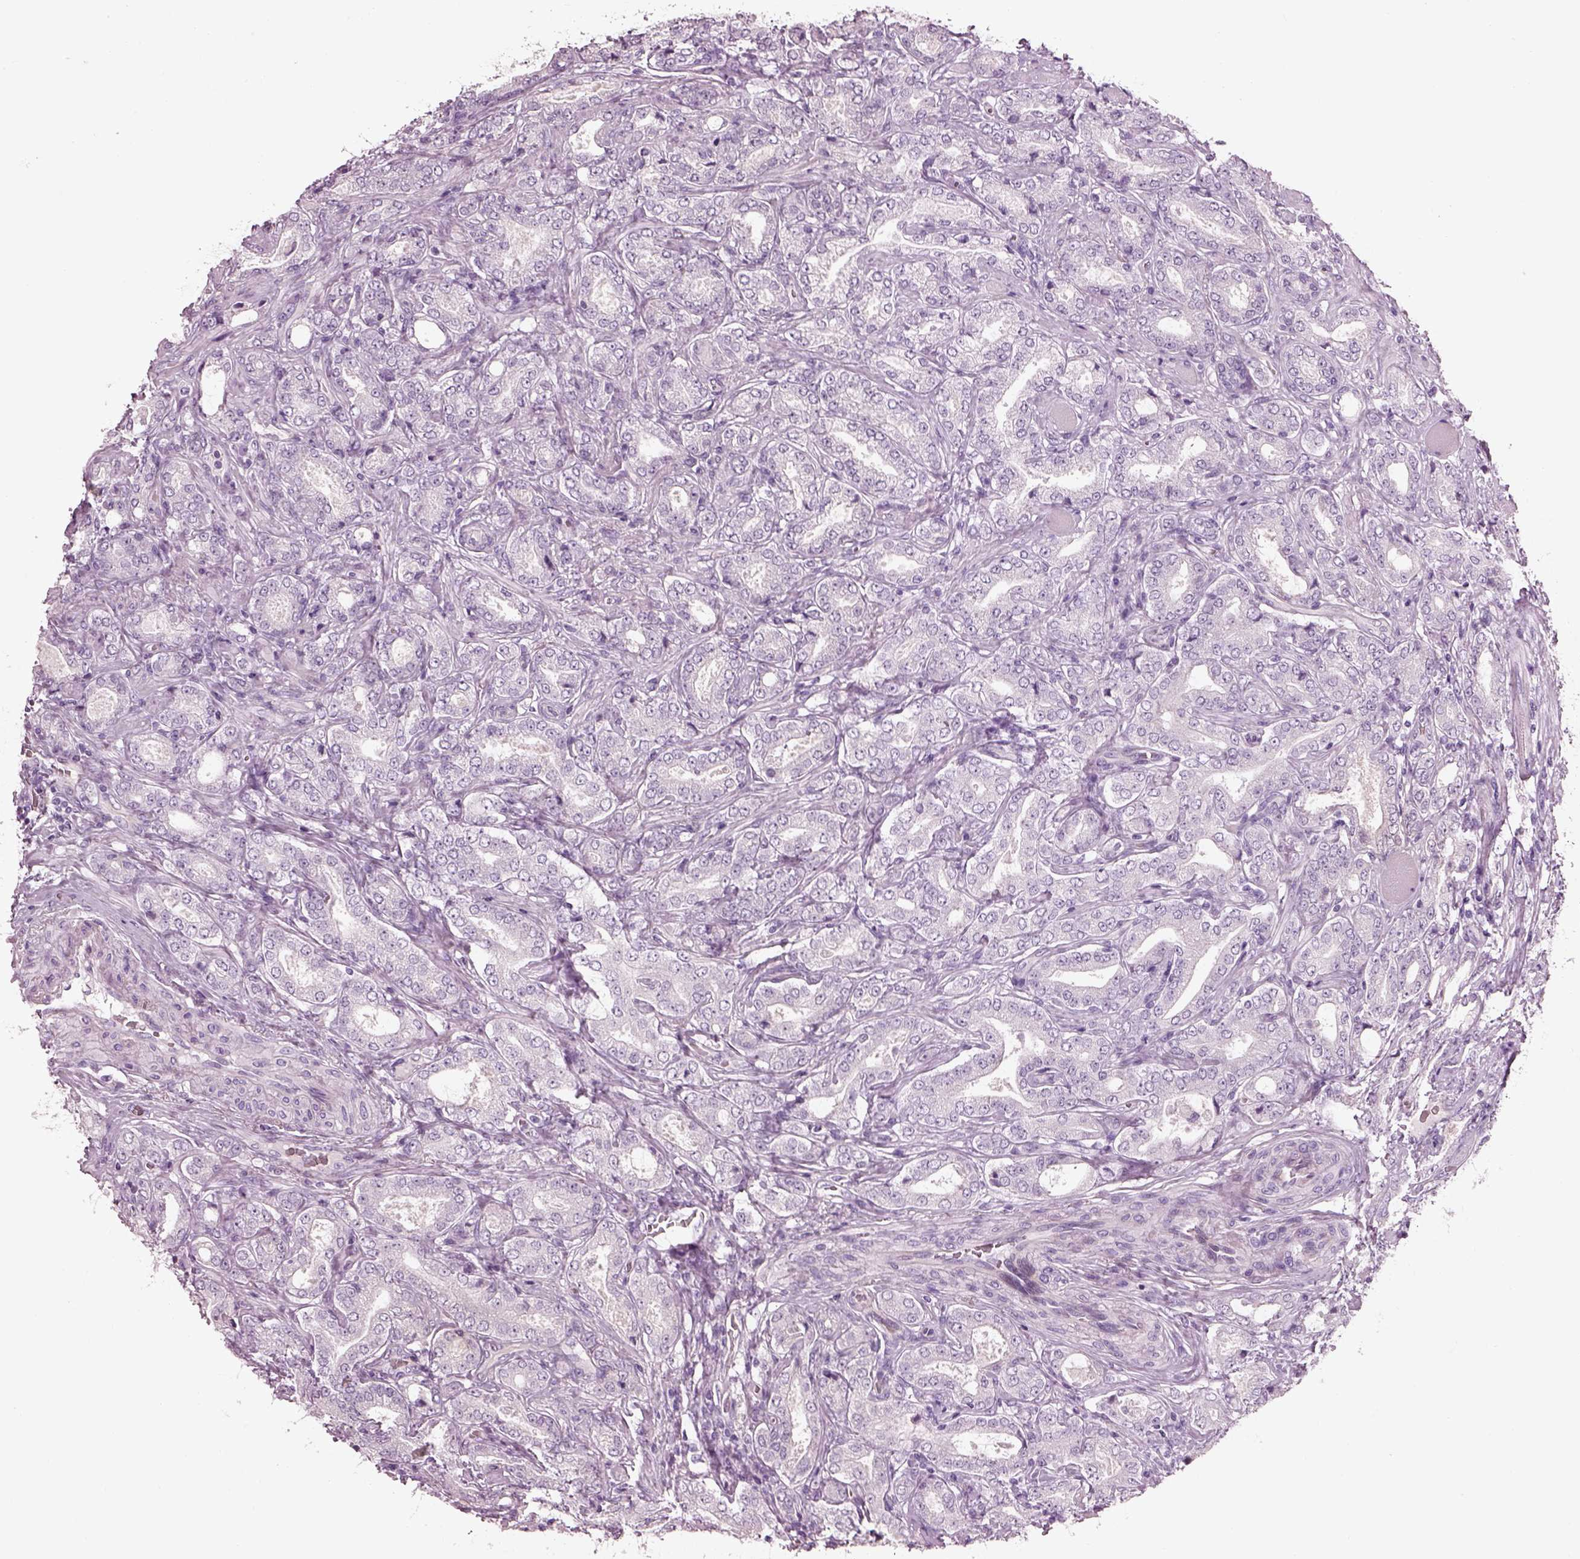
{"staining": {"intensity": "negative", "quantity": "none", "location": "none"}, "tissue": "prostate cancer", "cell_type": "Tumor cells", "image_type": "cancer", "snomed": [{"axis": "morphology", "description": "Adenocarcinoma, NOS"}, {"axis": "topography", "description": "Prostate"}], "caption": "This is a photomicrograph of immunohistochemistry staining of prostate cancer, which shows no staining in tumor cells. The staining was performed using DAB (3,3'-diaminobenzidine) to visualize the protein expression in brown, while the nuclei were stained in blue with hematoxylin (Magnification: 20x).", "gene": "CACNG4", "patient": {"sex": "male", "age": 64}}